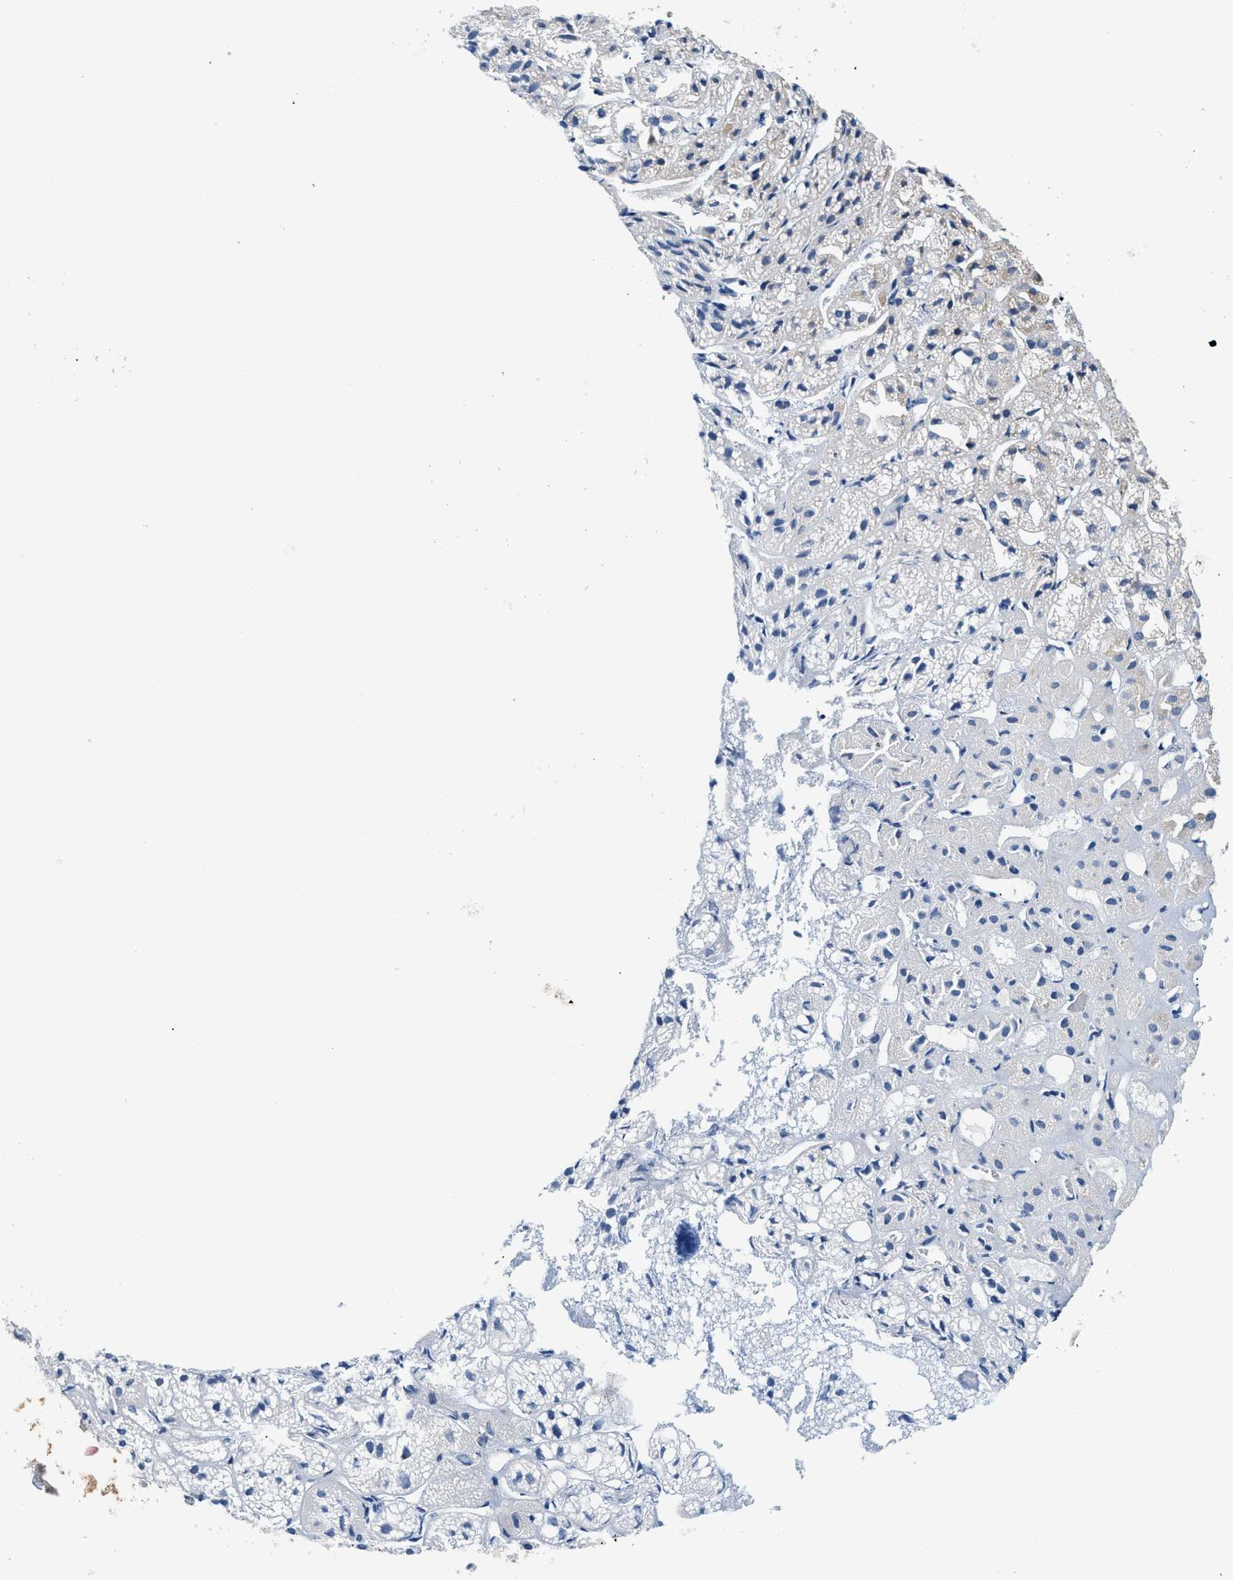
{"staining": {"intensity": "weak", "quantity": "<25%", "location": "cytoplasmic/membranous"}, "tissue": "adrenal gland", "cell_type": "Glandular cells", "image_type": "normal", "snomed": [{"axis": "morphology", "description": "Normal tissue, NOS"}, {"axis": "topography", "description": "Adrenal gland"}], "caption": "This is a image of IHC staining of normal adrenal gland, which shows no expression in glandular cells.", "gene": "FDCSP", "patient": {"sex": "female", "age": 71}}